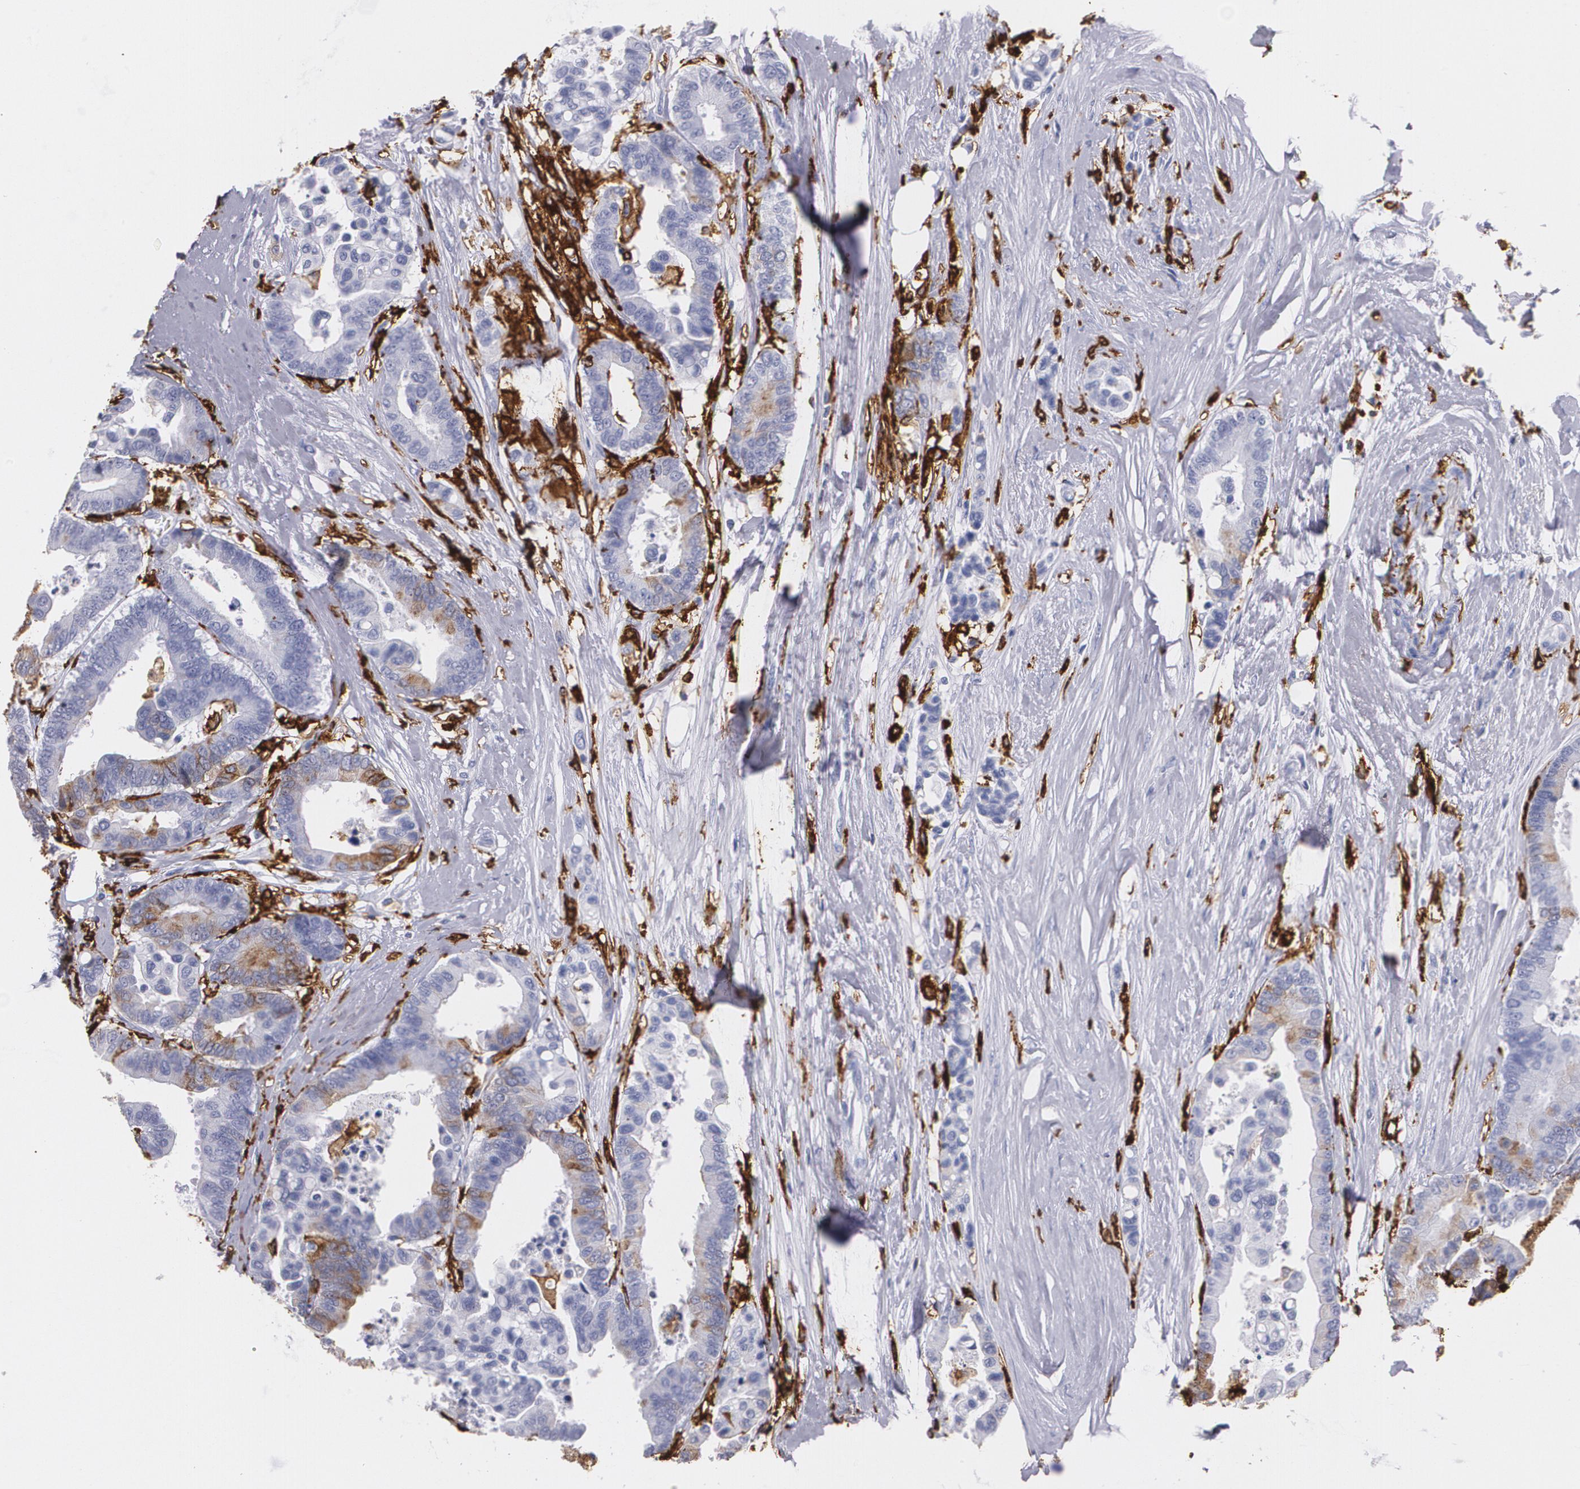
{"staining": {"intensity": "negative", "quantity": "none", "location": "none"}, "tissue": "colorectal cancer", "cell_type": "Tumor cells", "image_type": "cancer", "snomed": [{"axis": "morphology", "description": "Adenocarcinoma, NOS"}, {"axis": "topography", "description": "Colon"}], "caption": "A high-resolution photomicrograph shows IHC staining of colorectal cancer (adenocarcinoma), which shows no significant staining in tumor cells.", "gene": "HLA-DRA", "patient": {"sex": "male", "age": 82}}